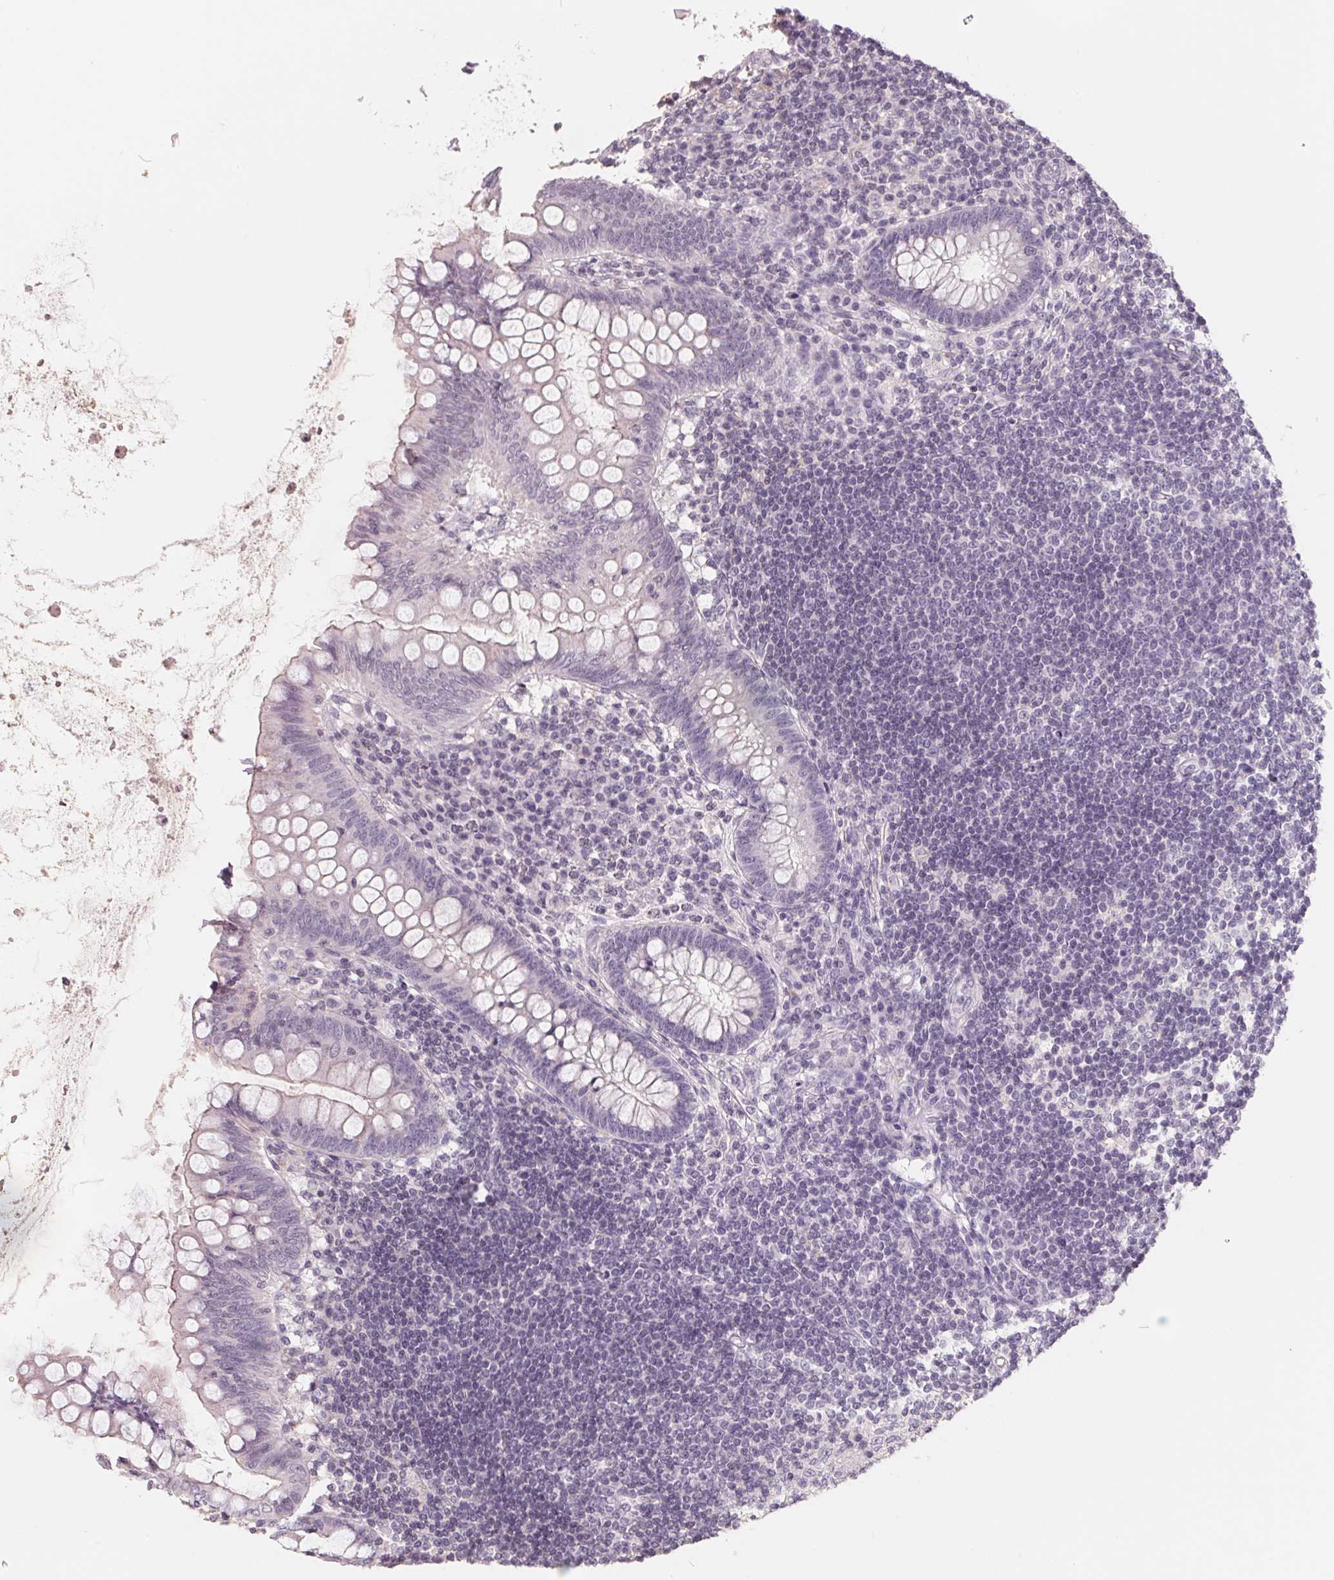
{"staining": {"intensity": "negative", "quantity": "none", "location": "none"}, "tissue": "appendix", "cell_type": "Glandular cells", "image_type": "normal", "snomed": [{"axis": "morphology", "description": "Normal tissue, NOS"}, {"axis": "topography", "description": "Appendix"}], "caption": "Histopathology image shows no significant protein staining in glandular cells of normal appendix.", "gene": "FTCD", "patient": {"sex": "female", "age": 57}}